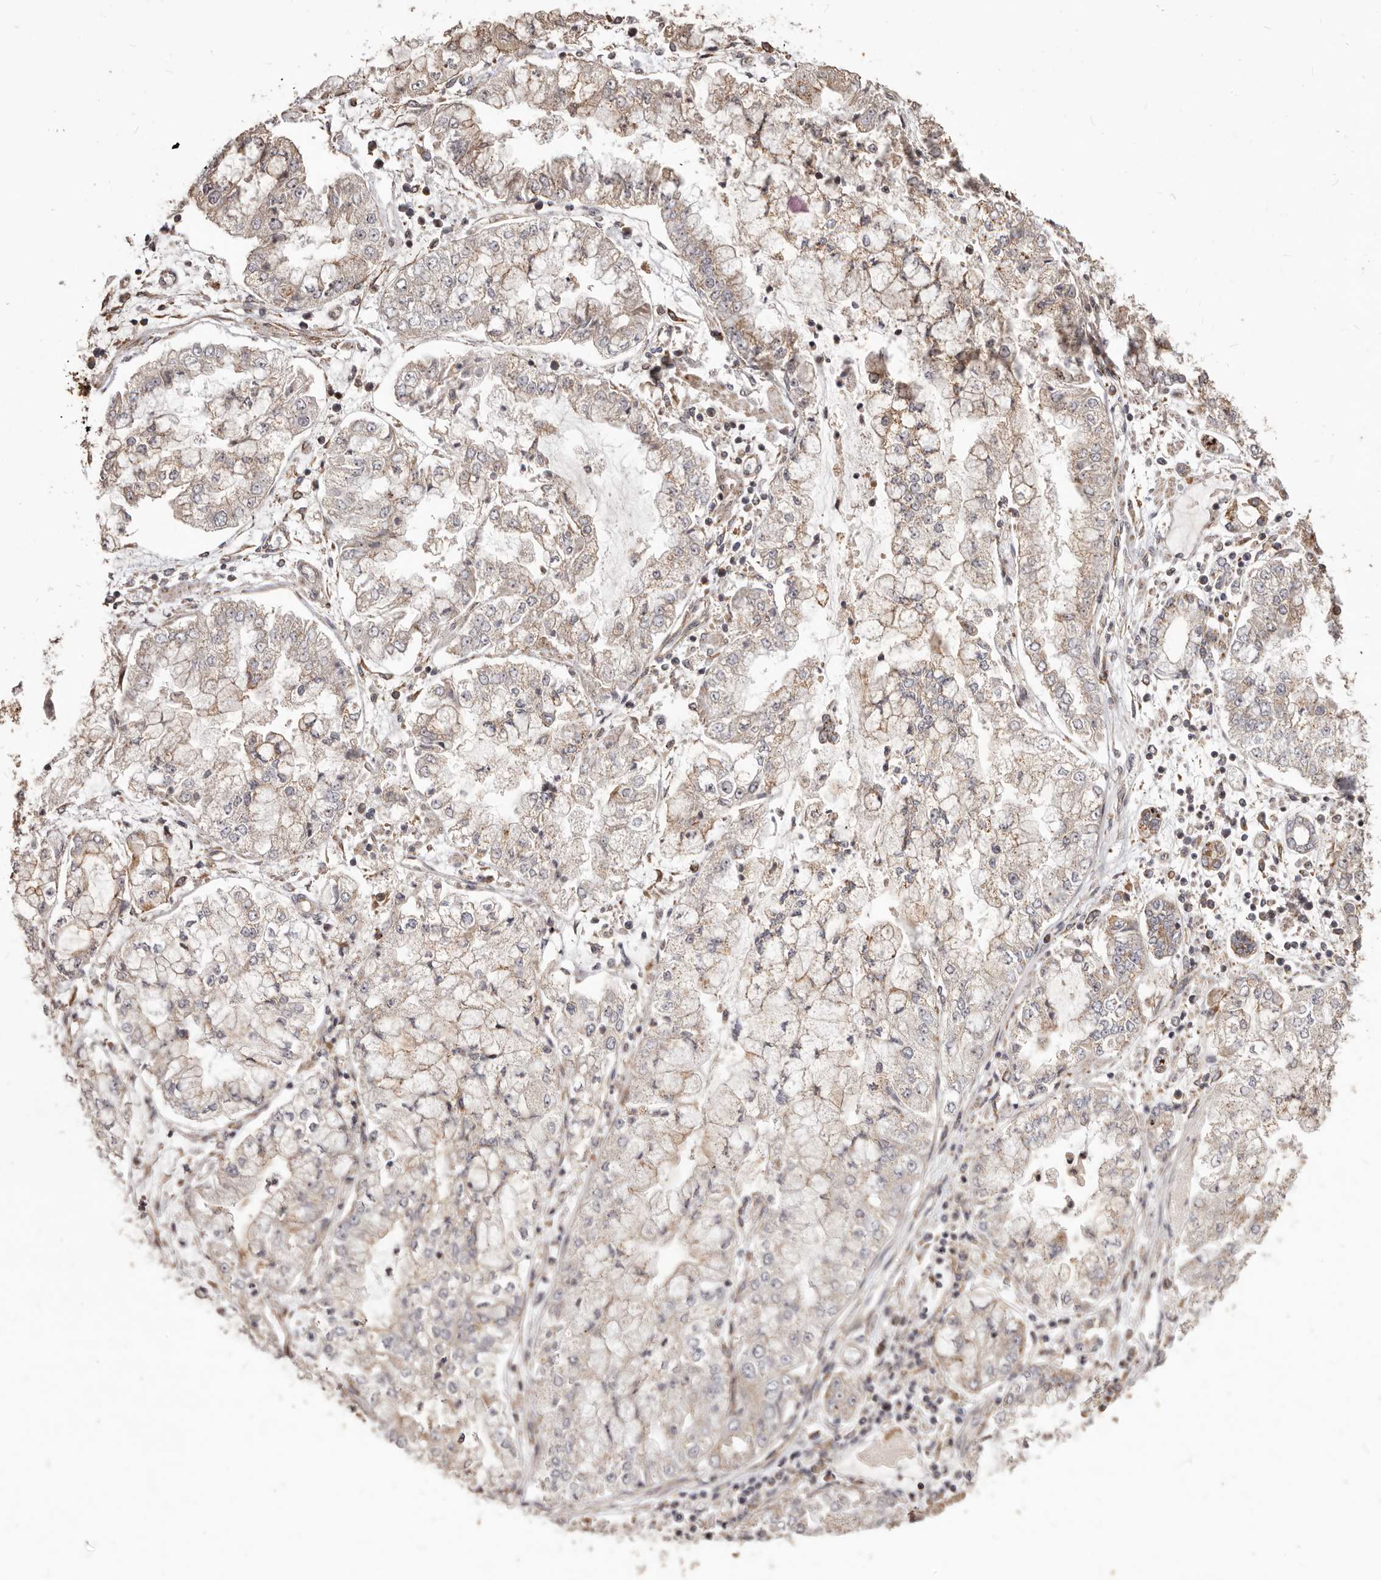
{"staining": {"intensity": "weak", "quantity": "<25%", "location": "cytoplasmic/membranous"}, "tissue": "stomach cancer", "cell_type": "Tumor cells", "image_type": "cancer", "snomed": [{"axis": "morphology", "description": "Adenocarcinoma, NOS"}, {"axis": "topography", "description": "Stomach"}], "caption": "Human stomach adenocarcinoma stained for a protein using immunohistochemistry (IHC) displays no expression in tumor cells.", "gene": "MTO1", "patient": {"sex": "male", "age": 76}}